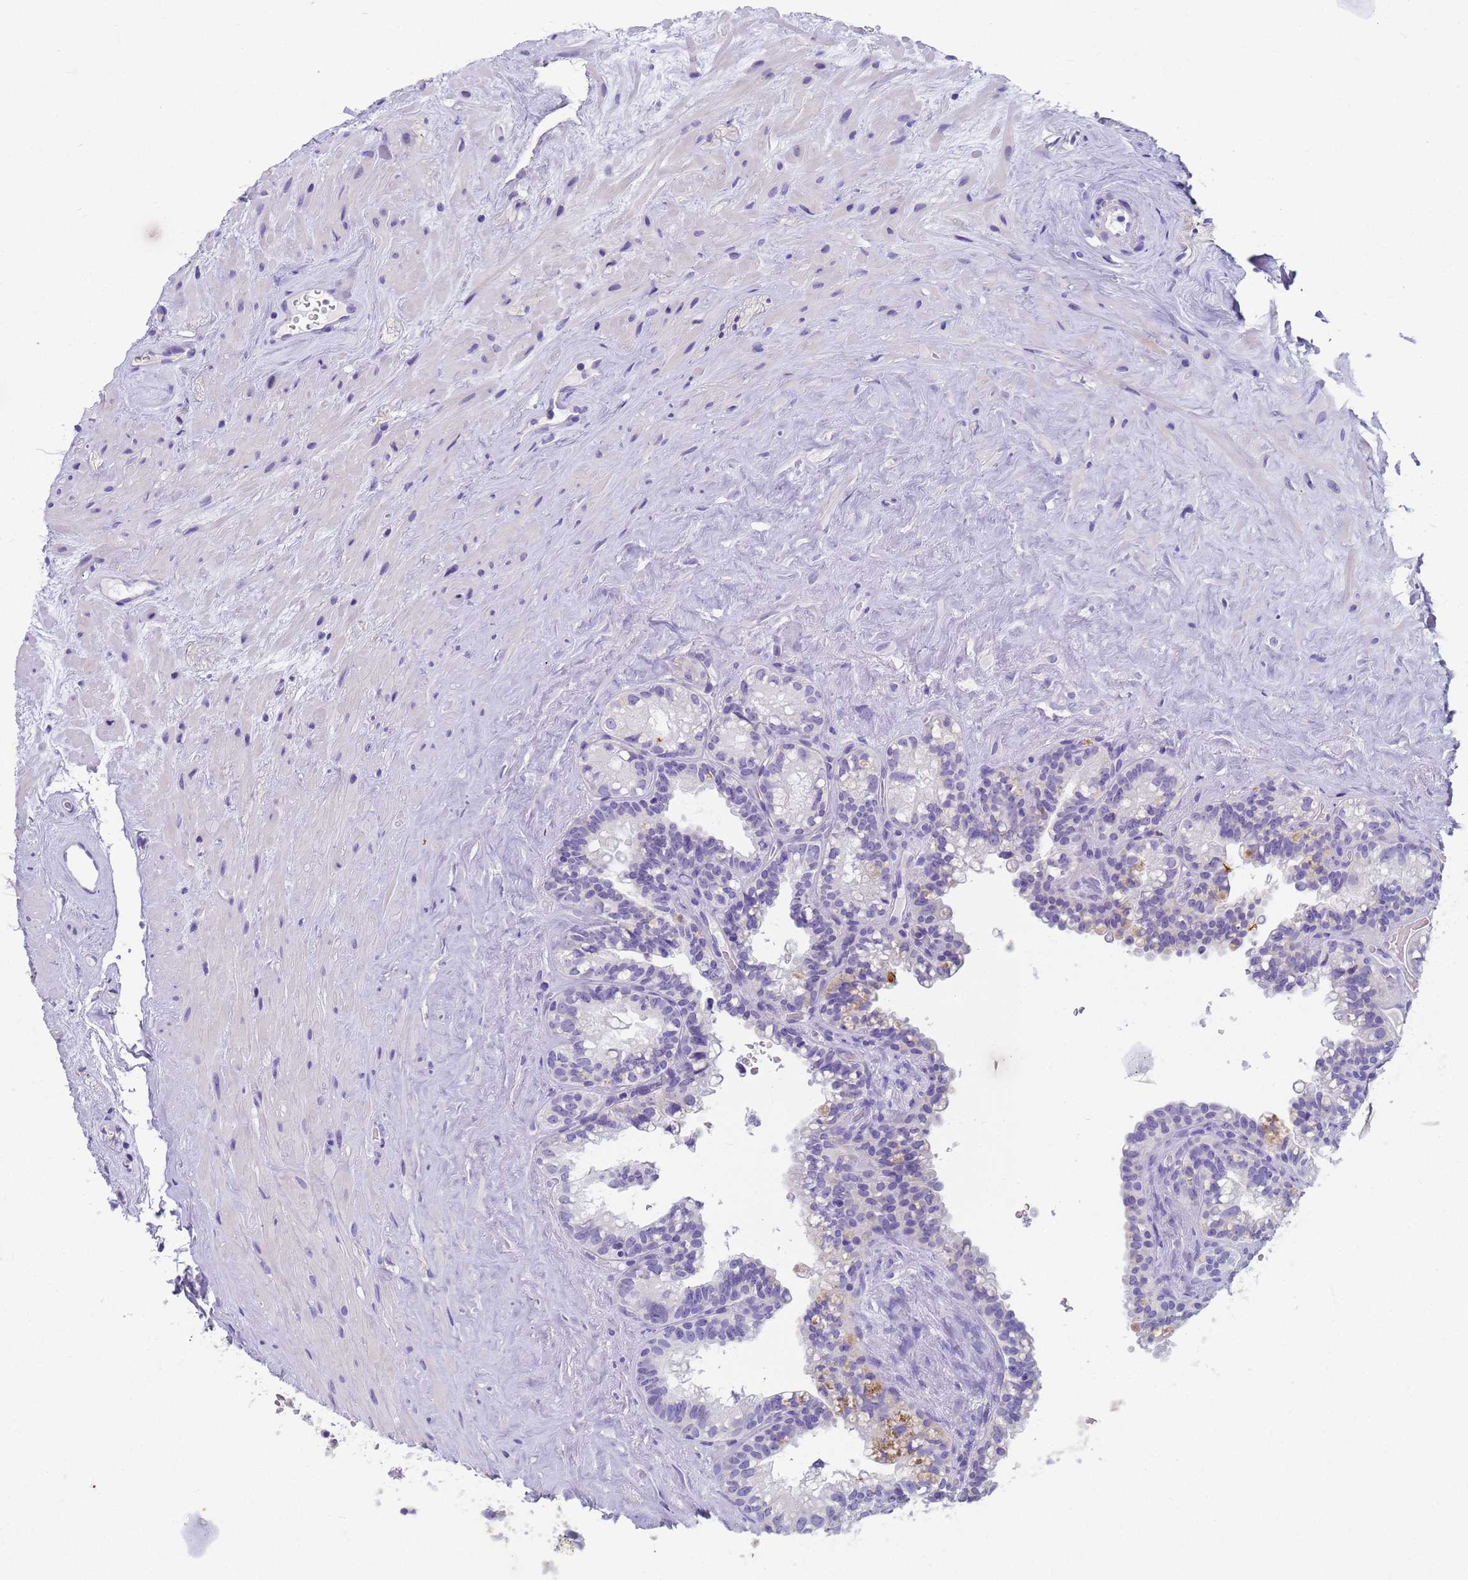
{"staining": {"intensity": "moderate", "quantity": "<25%", "location": "cytoplasmic/membranous"}, "tissue": "seminal vesicle", "cell_type": "Glandular cells", "image_type": "normal", "snomed": [{"axis": "morphology", "description": "Normal tissue, NOS"}, {"axis": "topography", "description": "Prostate"}, {"axis": "topography", "description": "Seminal veicle"}], "caption": "This micrograph exhibits IHC staining of normal seminal vesicle, with low moderate cytoplasmic/membranous staining in approximately <25% of glandular cells.", "gene": "RNASE2", "patient": {"sex": "male", "age": 79}}